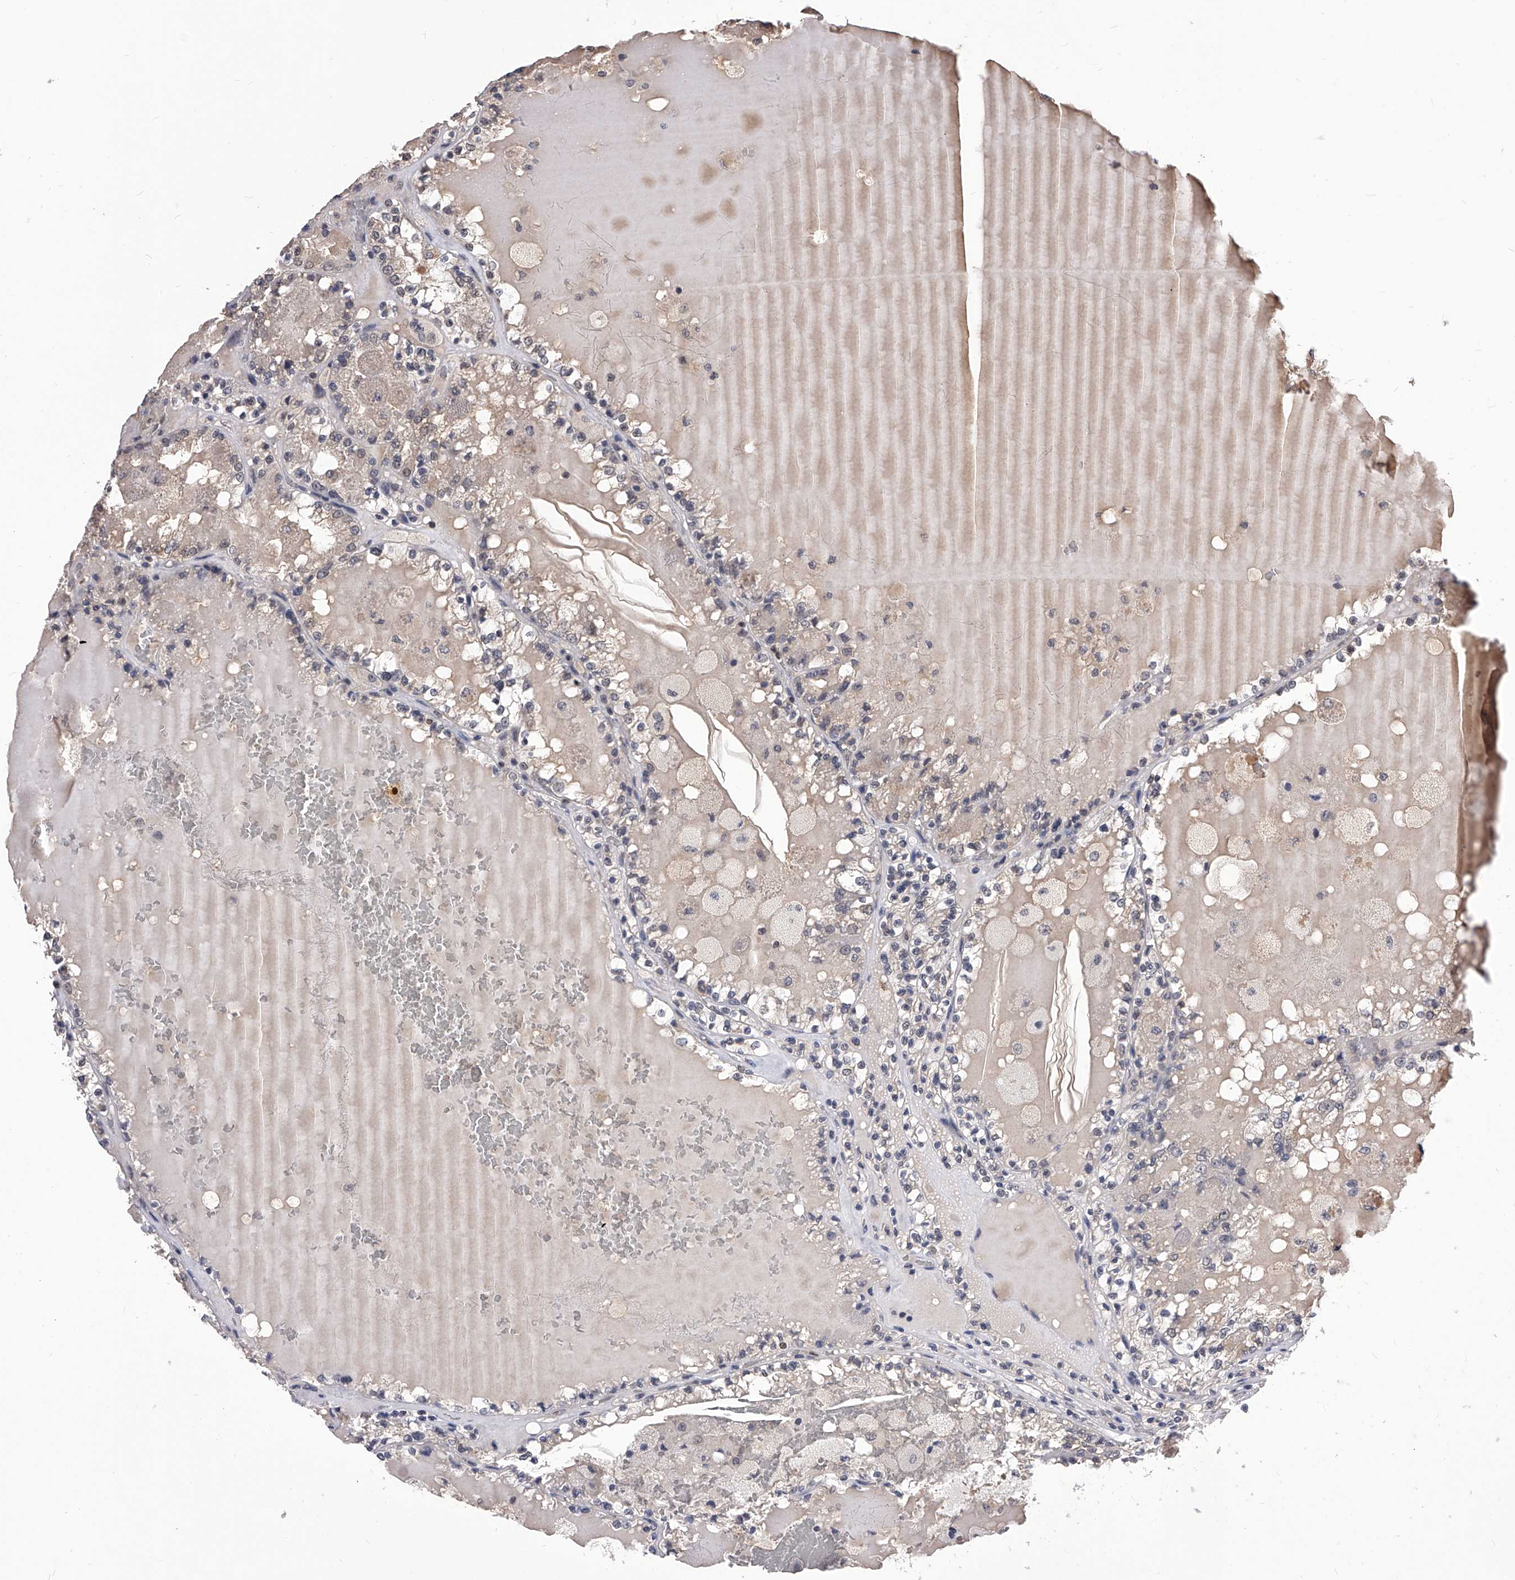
{"staining": {"intensity": "negative", "quantity": "none", "location": "none"}, "tissue": "renal cancer", "cell_type": "Tumor cells", "image_type": "cancer", "snomed": [{"axis": "morphology", "description": "Adenocarcinoma, NOS"}, {"axis": "topography", "description": "Kidney"}], "caption": "This is a image of IHC staining of adenocarcinoma (renal), which shows no expression in tumor cells. The staining is performed using DAB brown chromogen with nuclei counter-stained in using hematoxylin.", "gene": "ID1", "patient": {"sex": "female", "age": 56}}